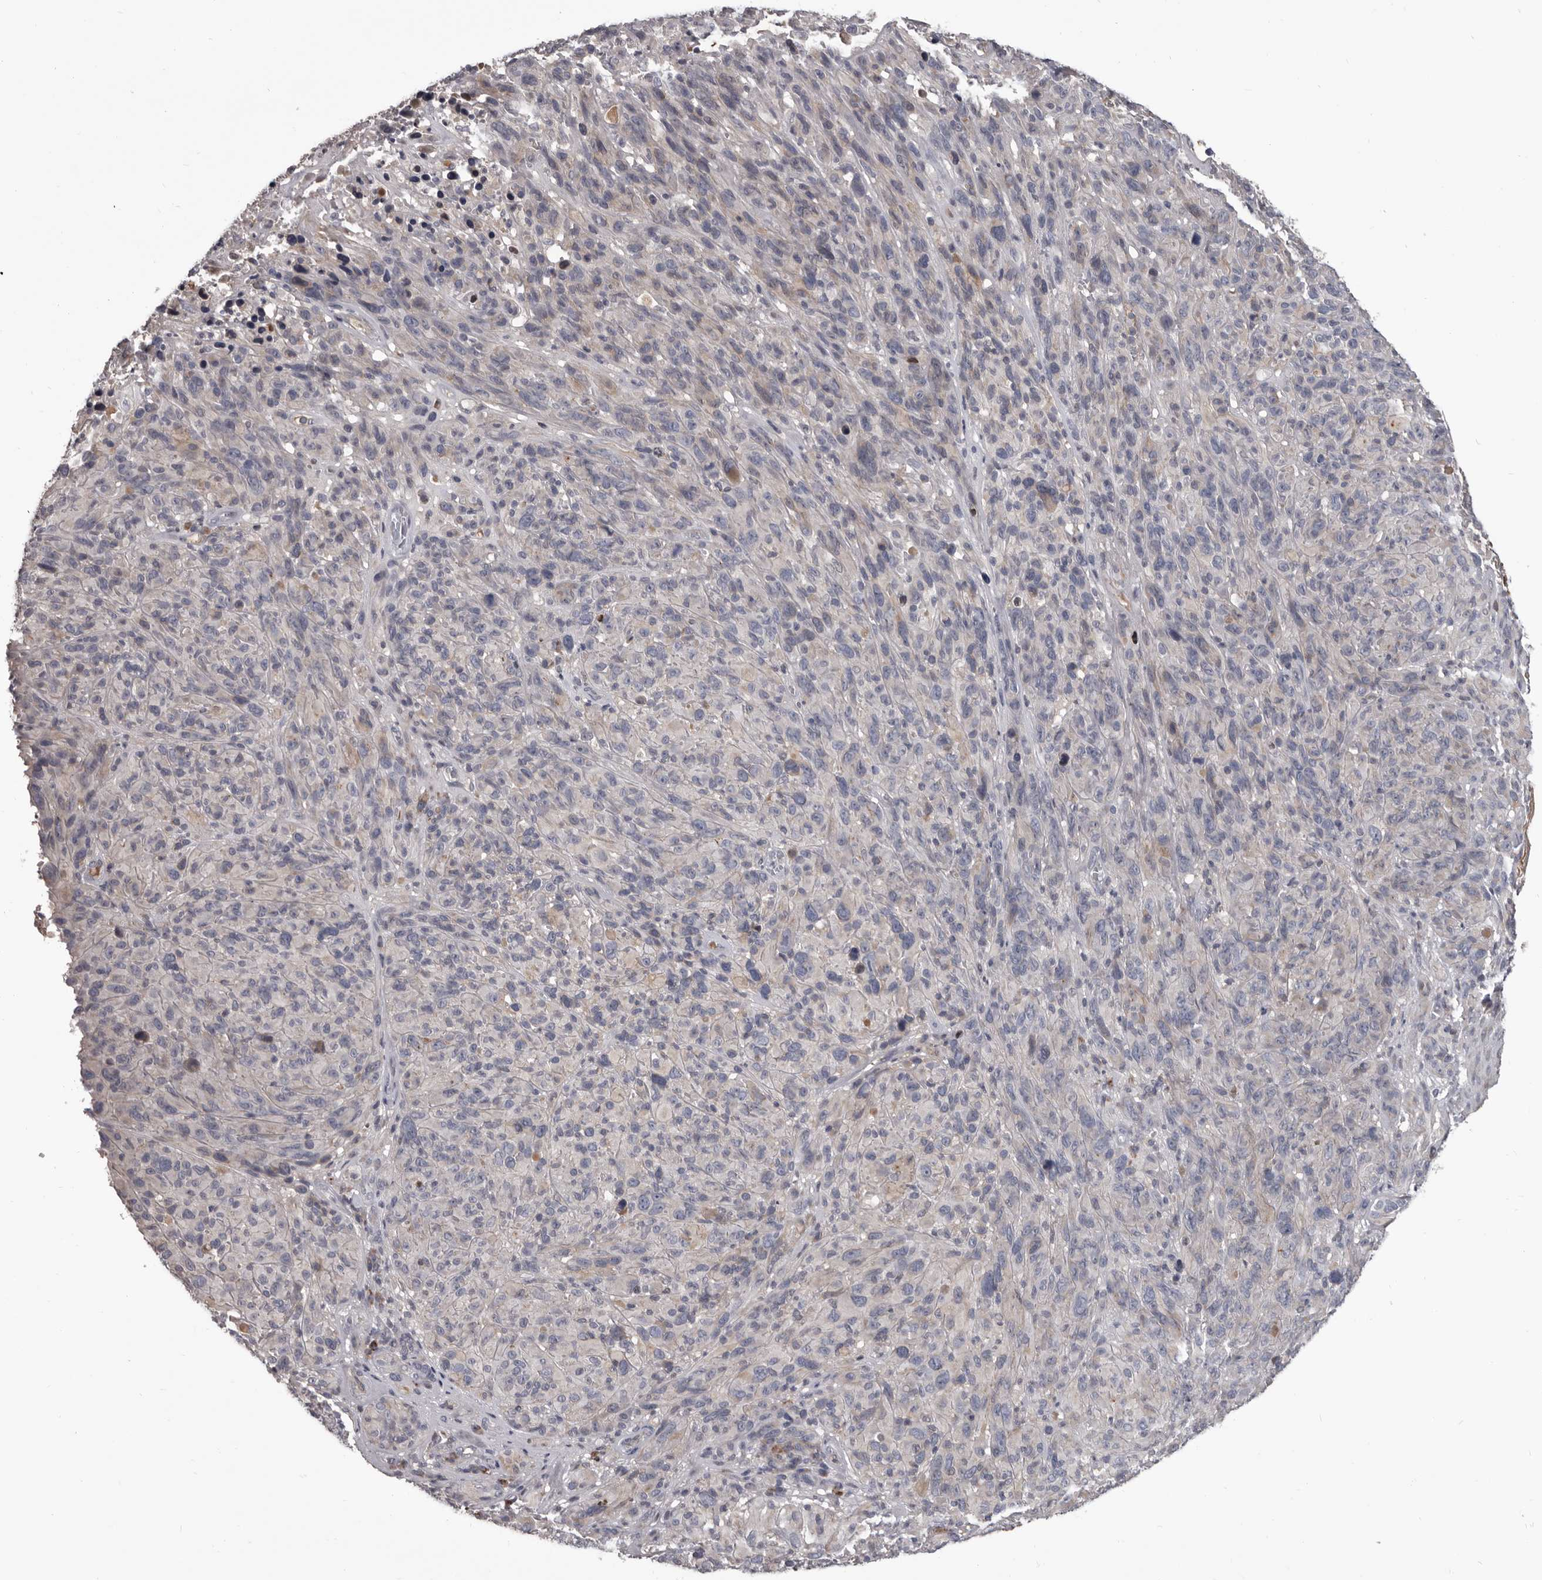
{"staining": {"intensity": "negative", "quantity": "none", "location": "none"}, "tissue": "melanoma", "cell_type": "Tumor cells", "image_type": "cancer", "snomed": [{"axis": "morphology", "description": "Malignant melanoma, NOS"}, {"axis": "topography", "description": "Skin of head"}], "caption": "This is an immunohistochemistry micrograph of human melanoma. There is no staining in tumor cells.", "gene": "ALDH5A1", "patient": {"sex": "male", "age": 96}}